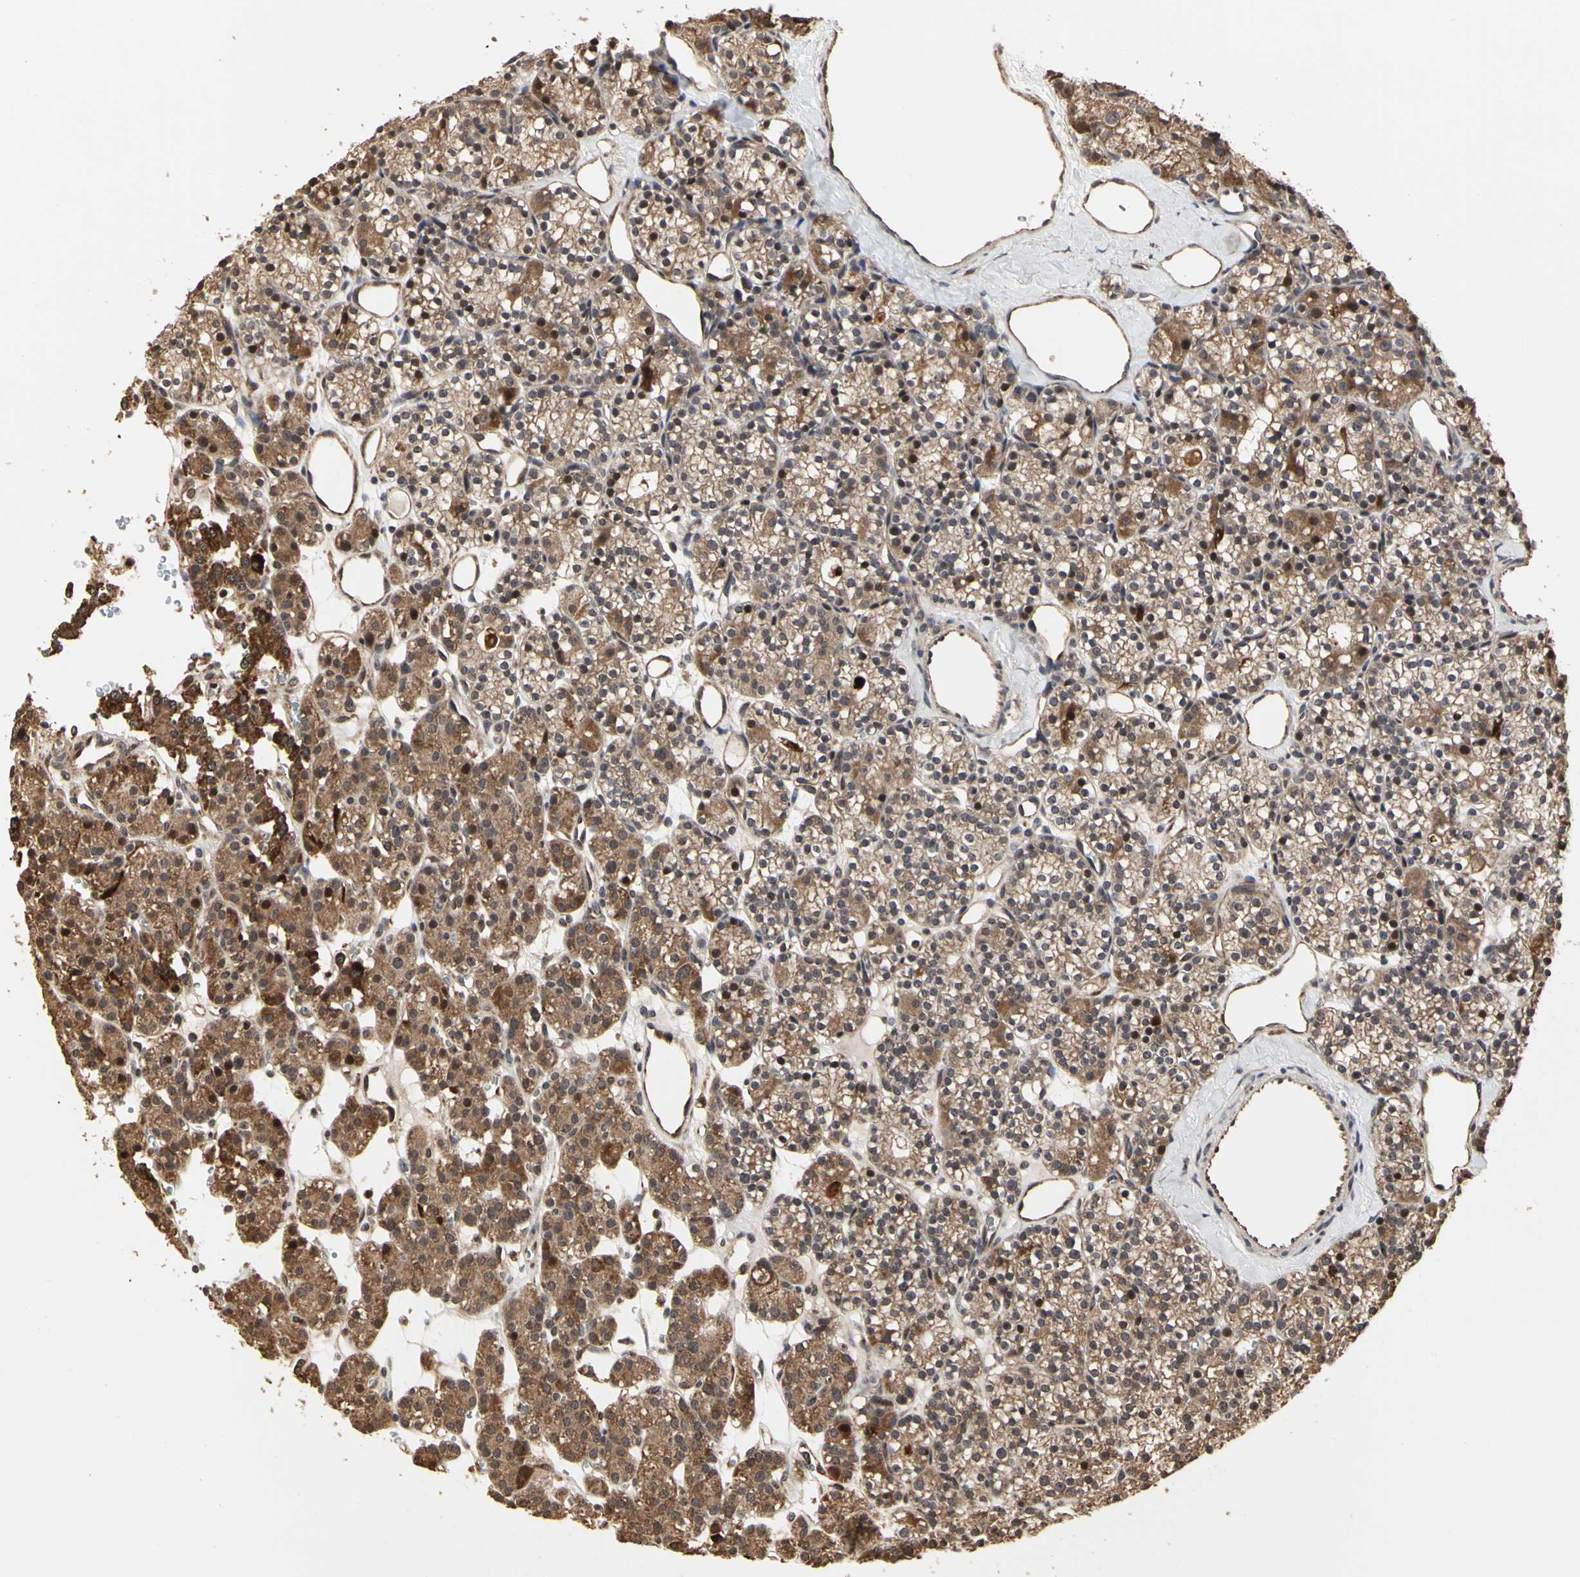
{"staining": {"intensity": "strong", "quantity": ">75%", "location": "cytoplasmic/membranous"}, "tissue": "parathyroid gland", "cell_type": "Glandular cells", "image_type": "normal", "snomed": [{"axis": "morphology", "description": "Normal tissue, NOS"}, {"axis": "topography", "description": "Parathyroid gland"}], "caption": "A histopathology image showing strong cytoplasmic/membranous staining in about >75% of glandular cells in normal parathyroid gland, as visualized by brown immunohistochemical staining.", "gene": "TAOK1", "patient": {"sex": "female", "age": 64}}